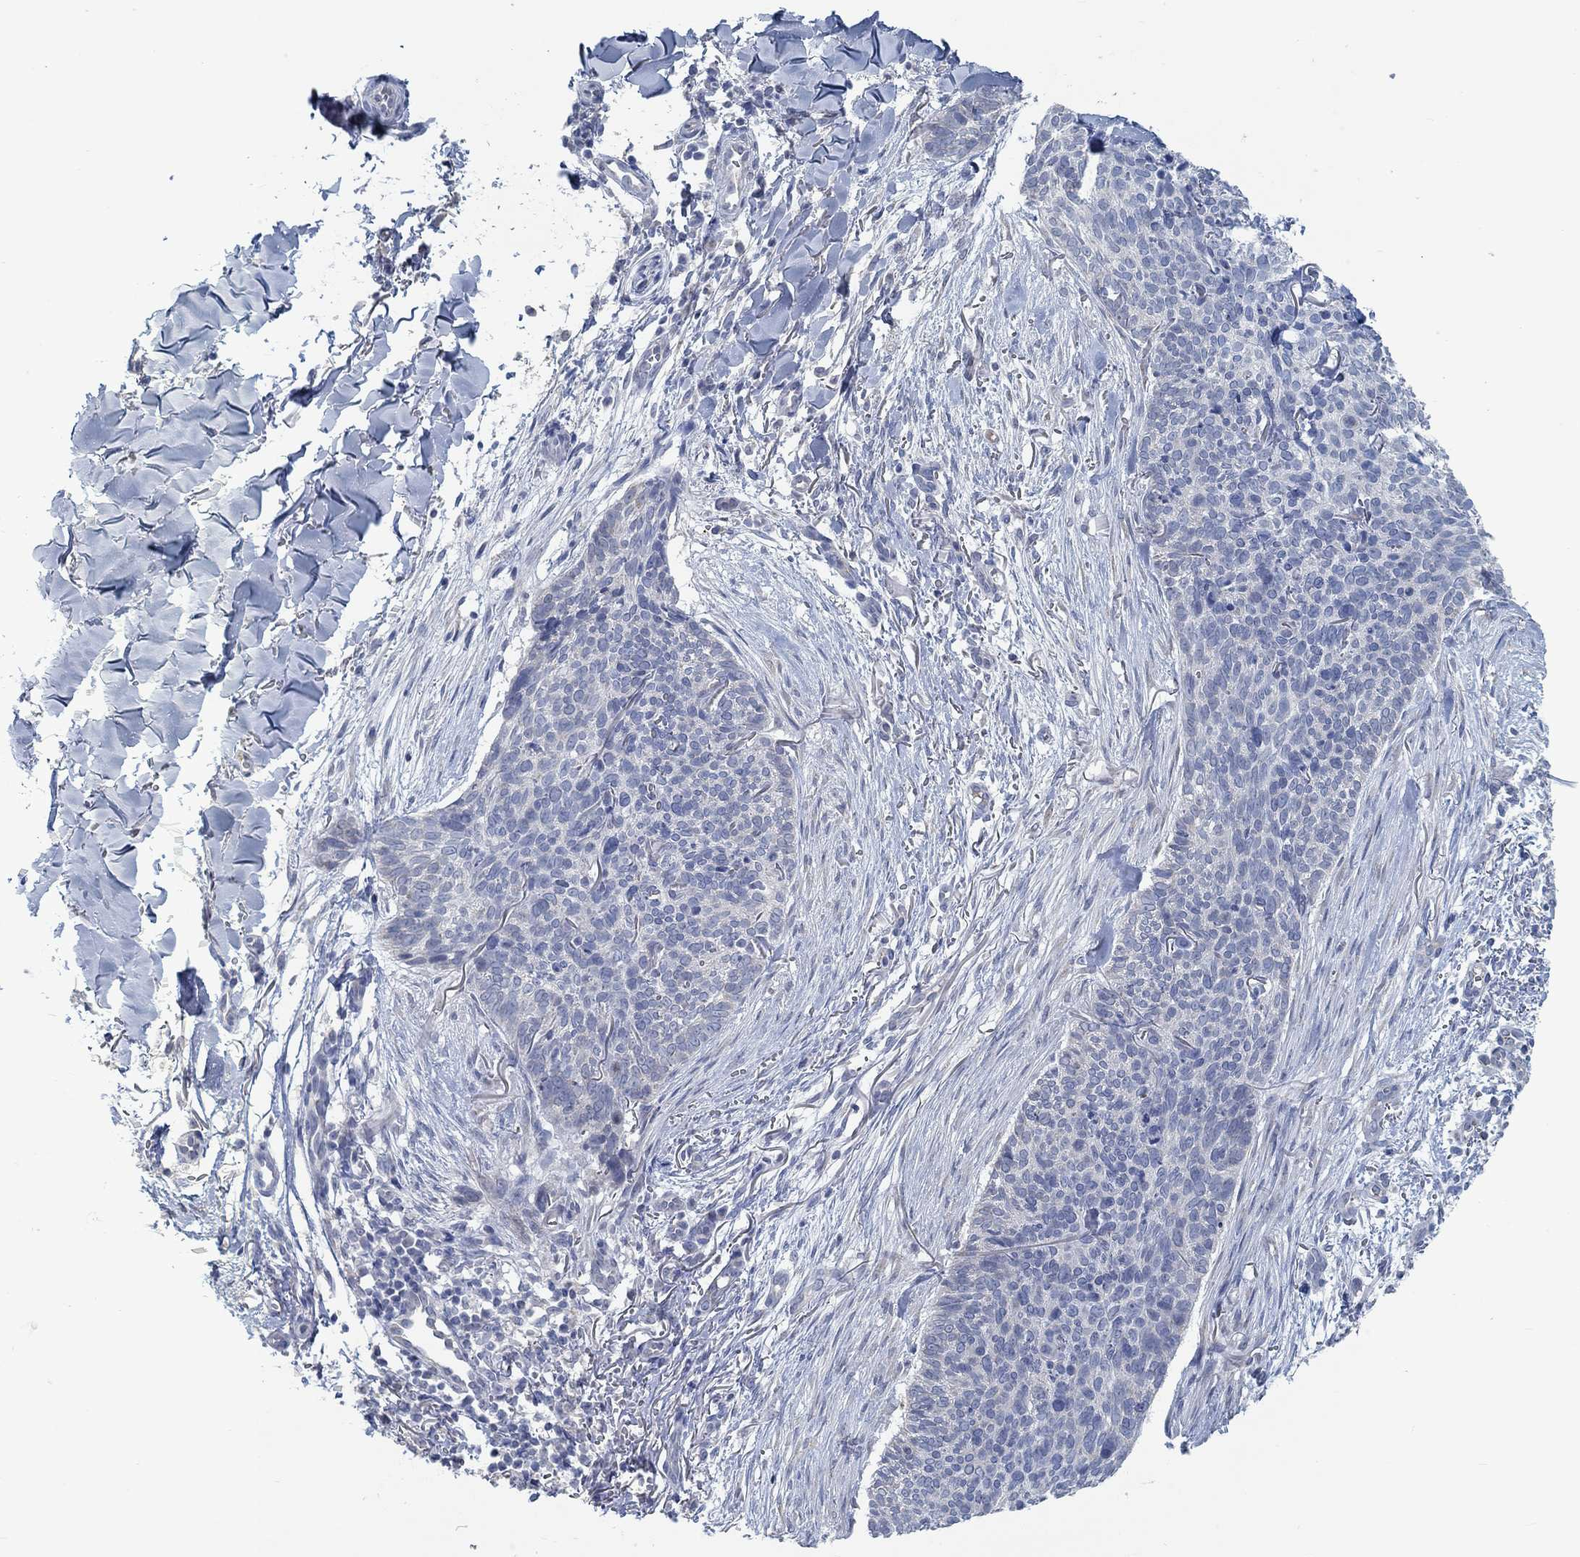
{"staining": {"intensity": "negative", "quantity": "none", "location": "none"}, "tissue": "skin cancer", "cell_type": "Tumor cells", "image_type": "cancer", "snomed": [{"axis": "morphology", "description": "Basal cell carcinoma"}, {"axis": "topography", "description": "Skin"}], "caption": "IHC of human skin cancer (basal cell carcinoma) demonstrates no positivity in tumor cells. (Stains: DAB immunohistochemistry (IHC) with hematoxylin counter stain, Microscopy: brightfield microscopy at high magnification).", "gene": "TEKT4", "patient": {"sex": "male", "age": 64}}